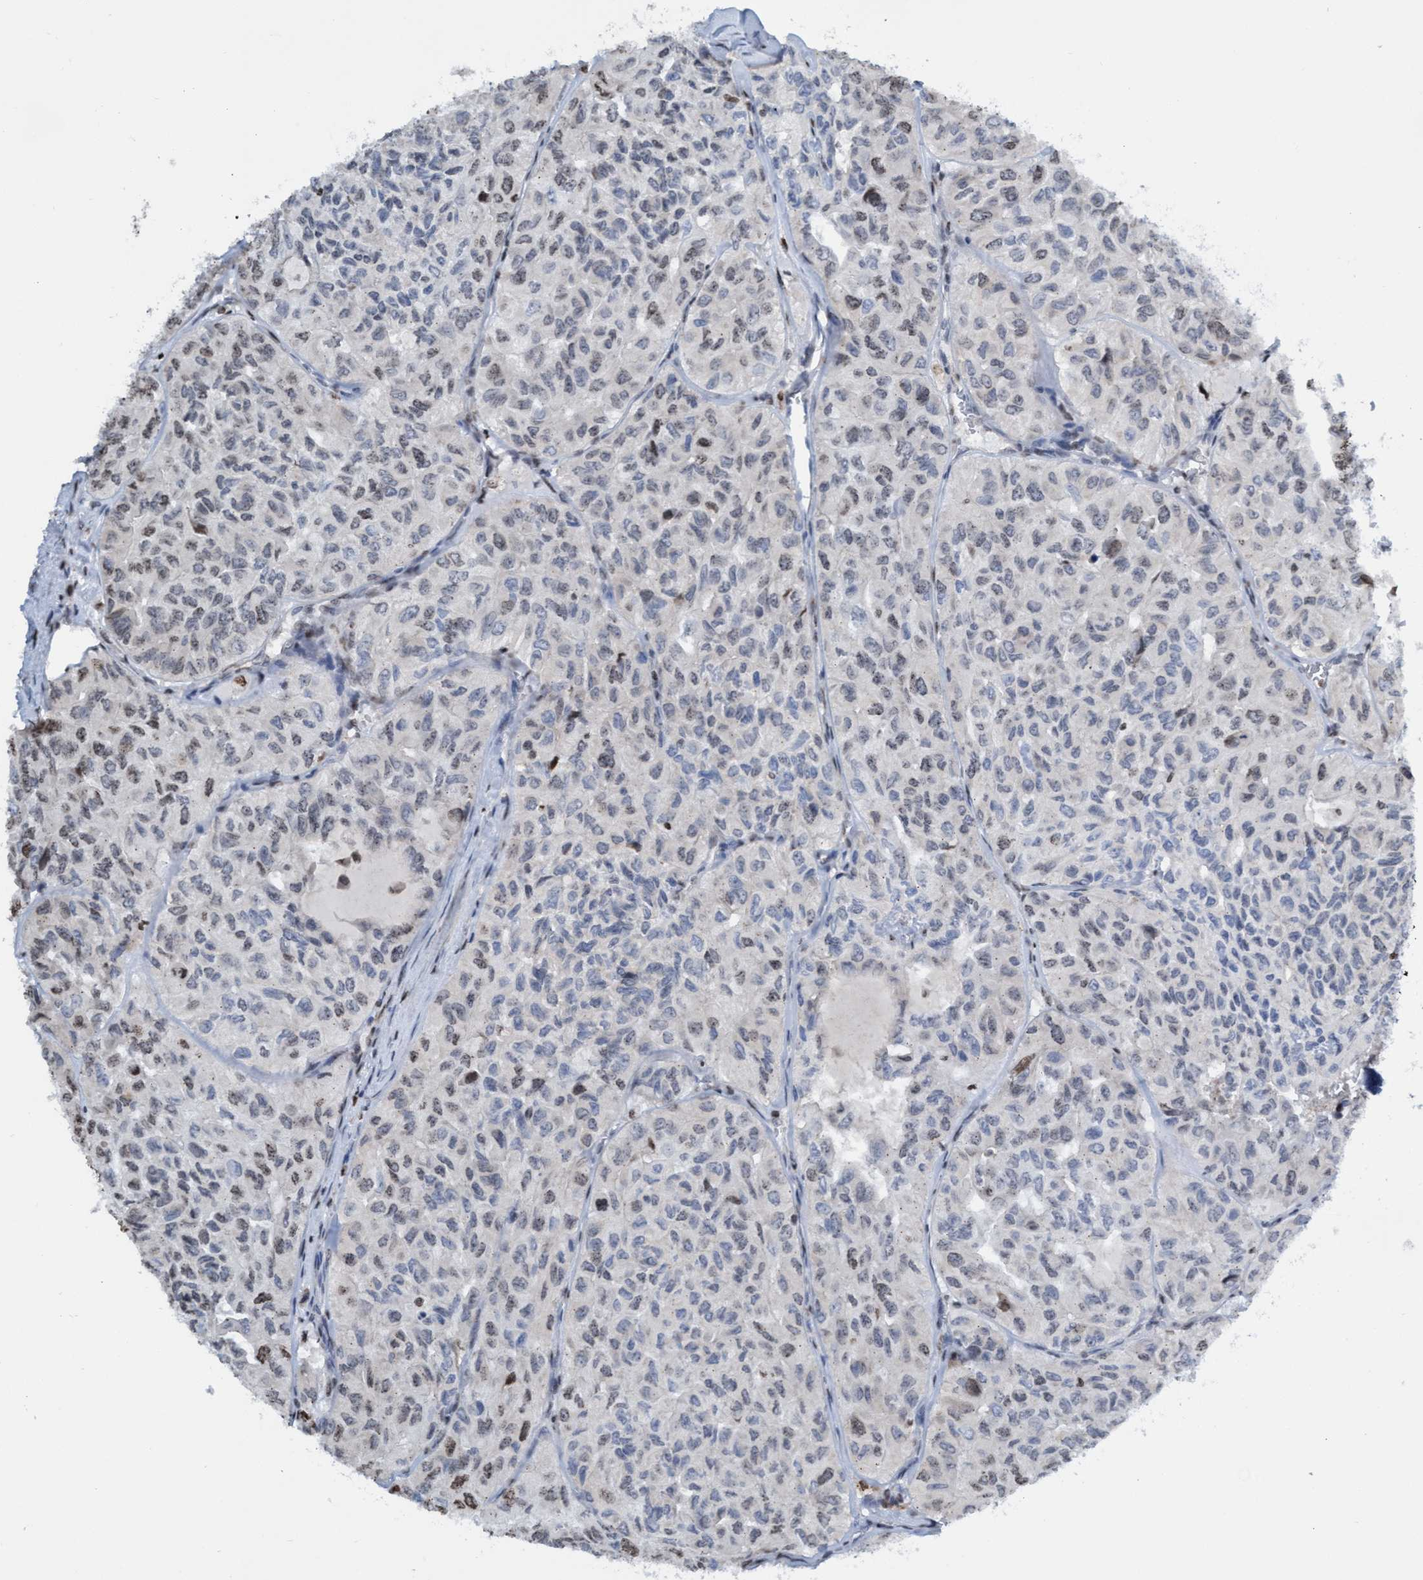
{"staining": {"intensity": "weak", "quantity": "<25%", "location": "nuclear"}, "tissue": "head and neck cancer", "cell_type": "Tumor cells", "image_type": "cancer", "snomed": [{"axis": "morphology", "description": "Adenocarcinoma, NOS"}, {"axis": "topography", "description": "Salivary gland, NOS"}, {"axis": "topography", "description": "Head-Neck"}], "caption": "Tumor cells show no significant positivity in head and neck adenocarcinoma.", "gene": "CBX2", "patient": {"sex": "female", "age": 76}}